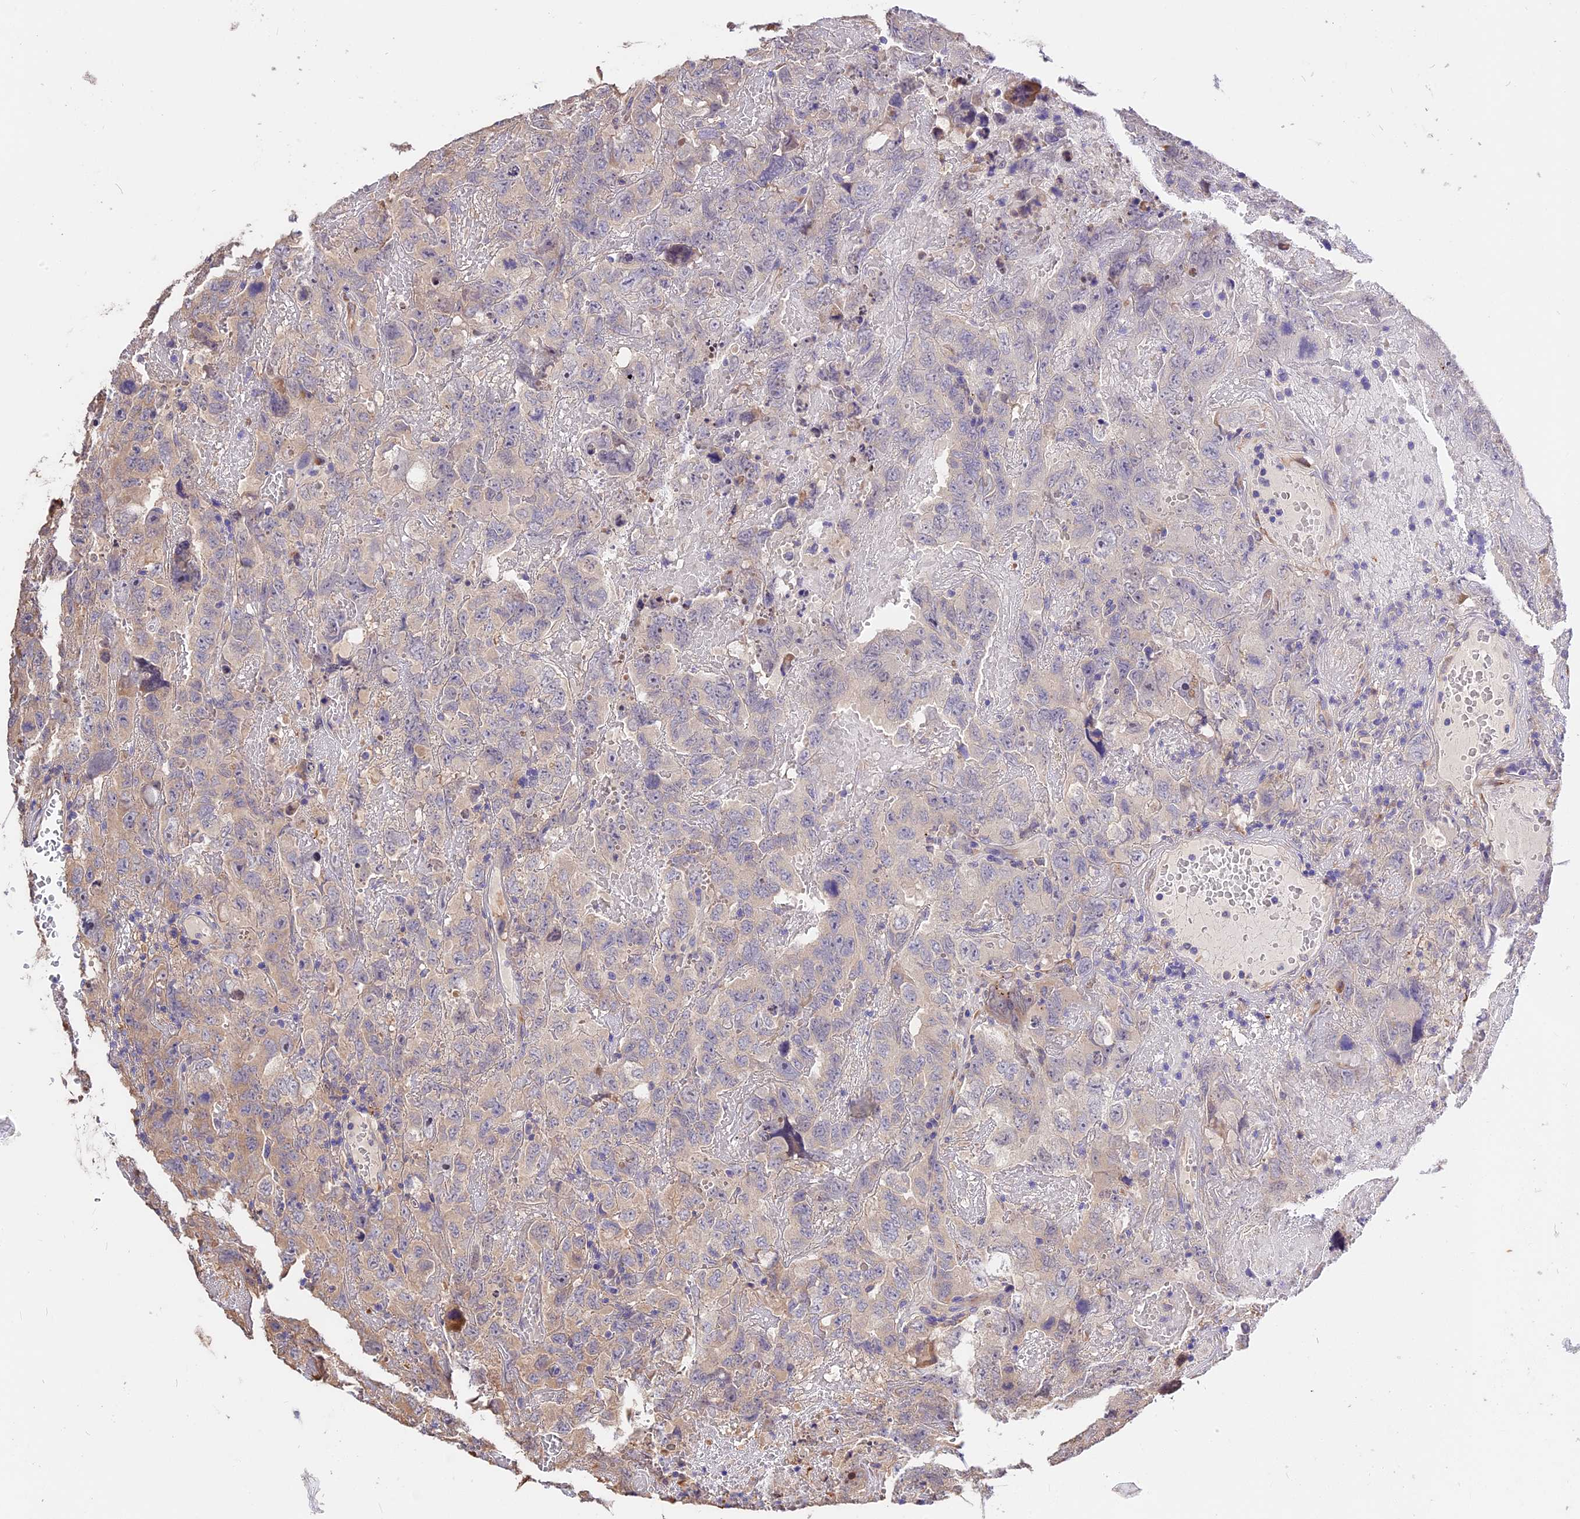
{"staining": {"intensity": "weak", "quantity": "<25%", "location": "cytoplasmic/membranous"}, "tissue": "testis cancer", "cell_type": "Tumor cells", "image_type": "cancer", "snomed": [{"axis": "morphology", "description": "Carcinoma, Embryonal, NOS"}, {"axis": "topography", "description": "Testis"}], "caption": "Human testis embryonal carcinoma stained for a protein using immunohistochemistry (IHC) demonstrates no expression in tumor cells.", "gene": "BSCL2", "patient": {"sex": "male", "age": 45}}